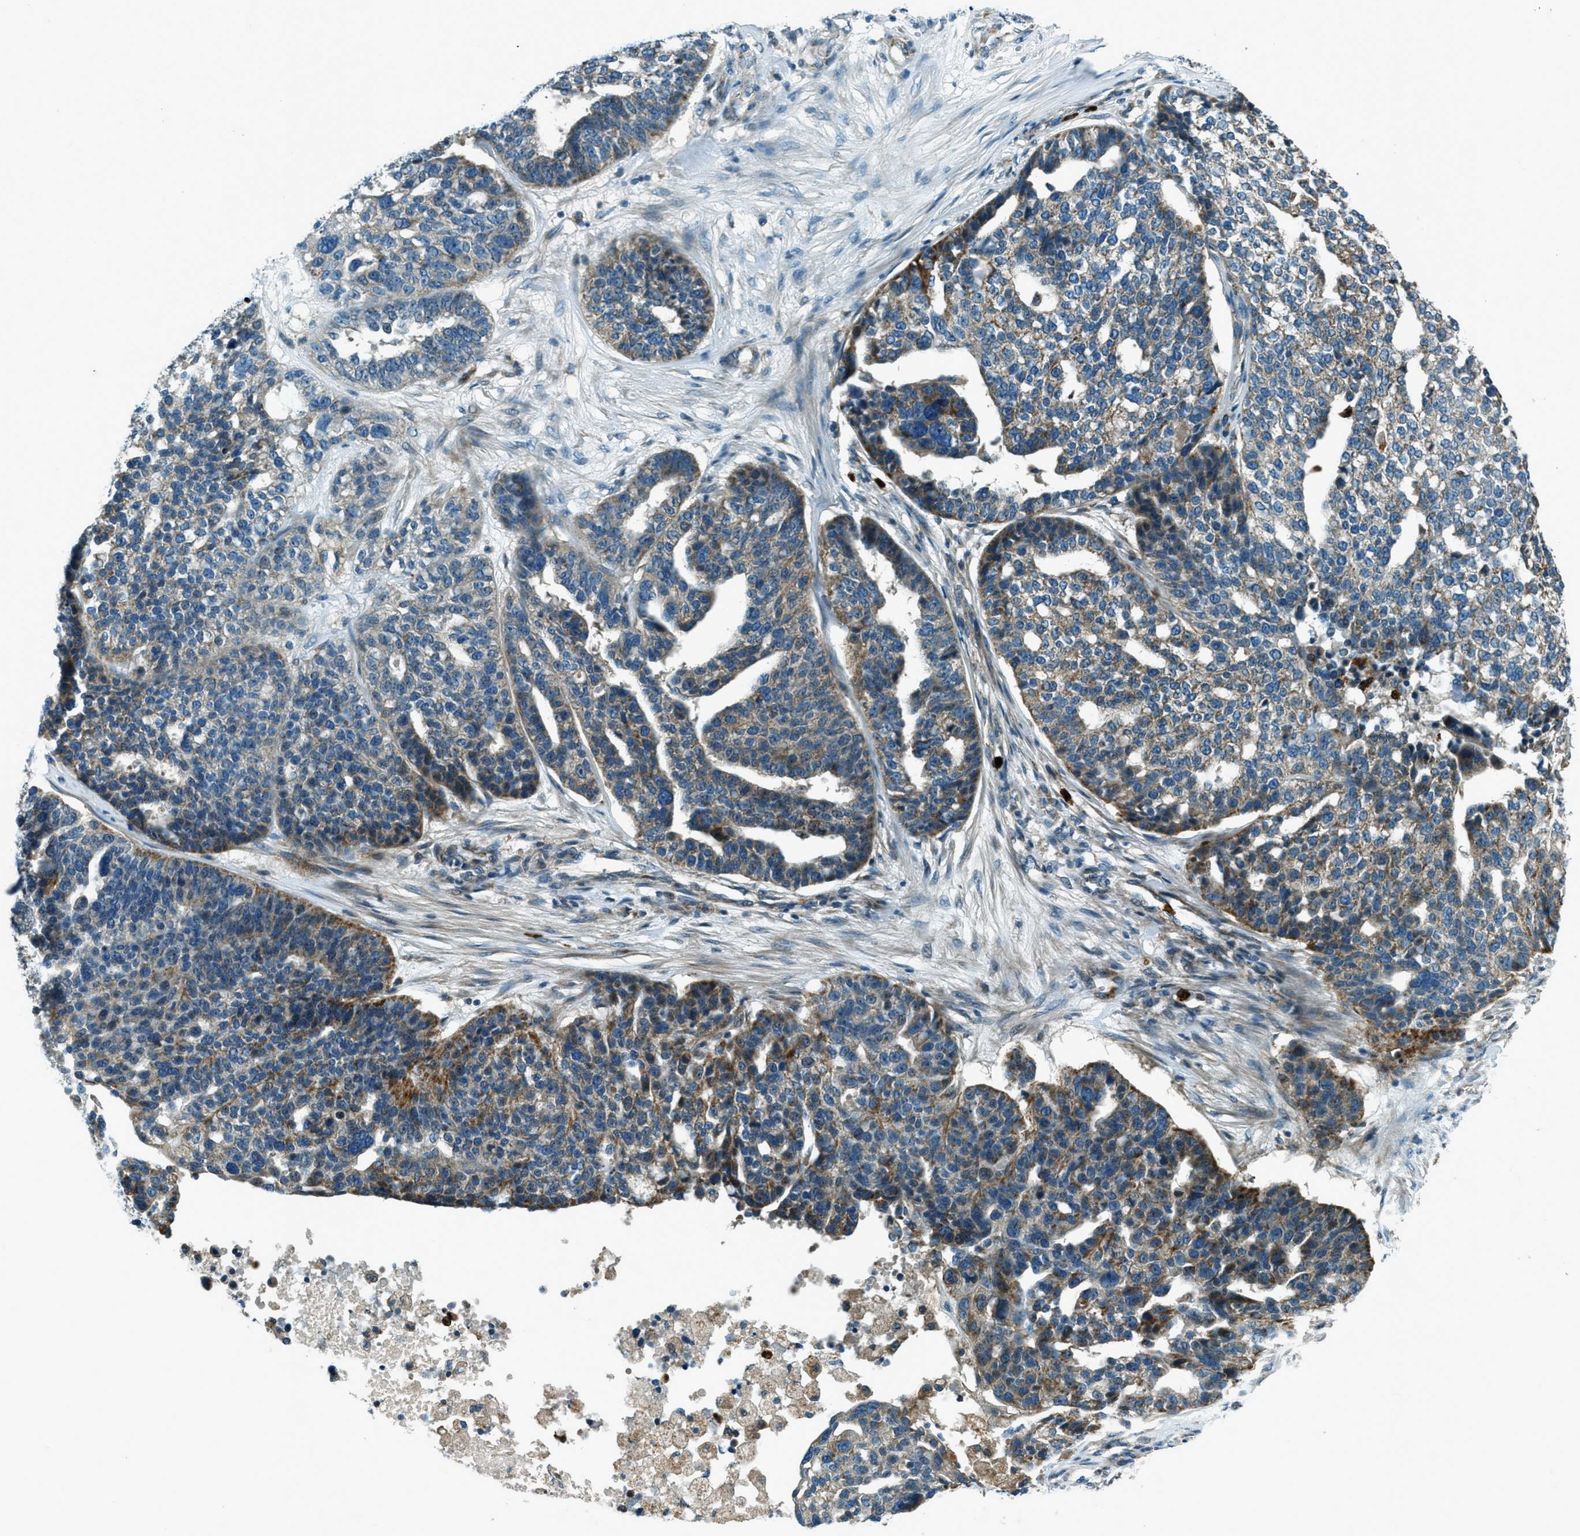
{"staining": {"intensity": "moderate", "quantity": "25%-75%", "location": "cytoplasmic/membranous"}, "tissue": "ovarian cancer", "cell_type": "Tumor cells", "image_type": "cancer", "snomed": [{"axis": "morphology", "description": "Cystadenocarcinoma, serous, NOS"}, {"axis": "topography", "description": "Ovary"}], "caption": "Ovarian cancer (serous cystadenocarcinoma) stained for a protein reveals moderate cytoplasmic/membranous positivity in tumor cells.", "gene": "FAR1", "patient": {"sex": "female", "age": 59}}